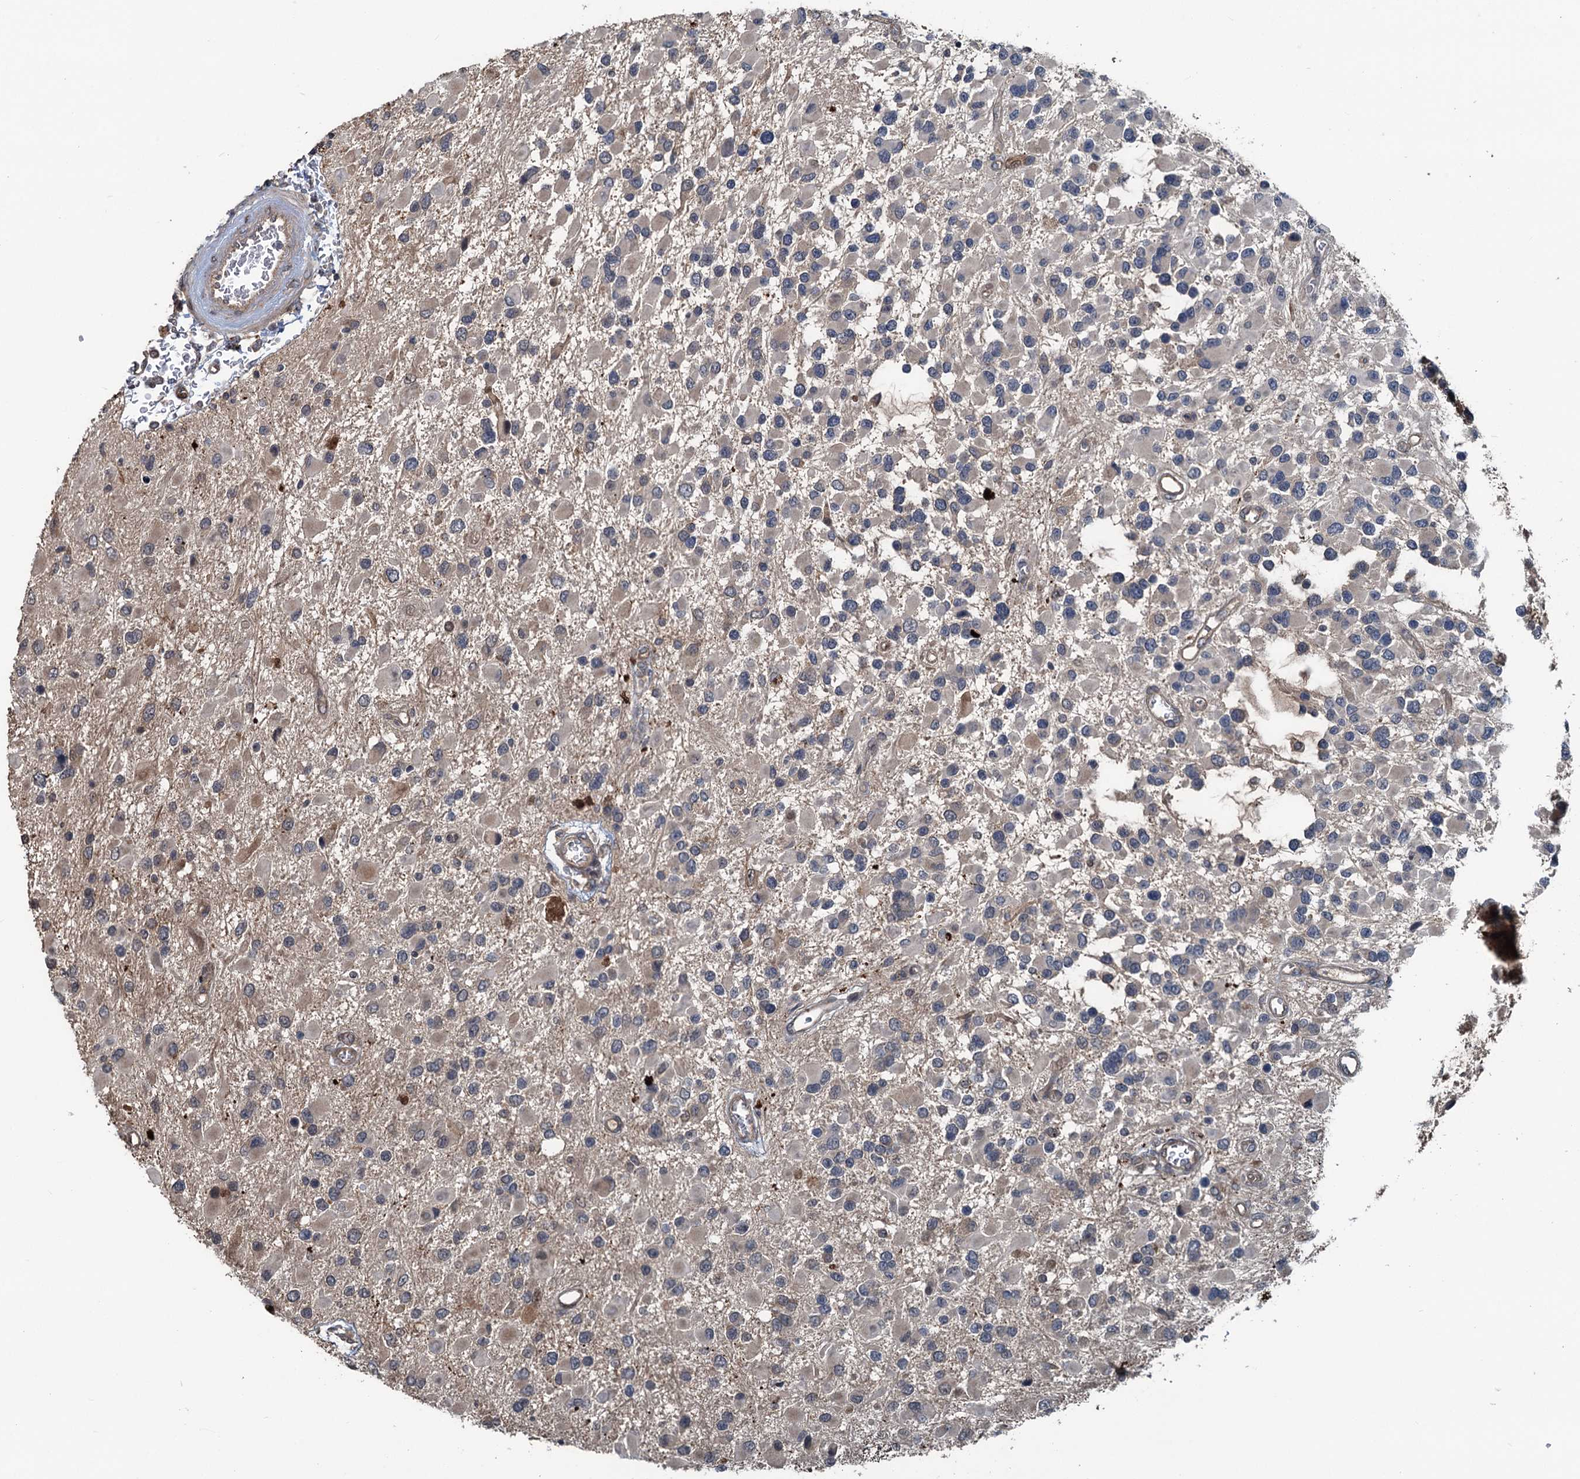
{"staining": {"intensity": "negative", "quantity": "none", "location": "none"}, "tissue": "glioma", "cell_type": "Tumor cells", "image_type": "cancer", "snomed": [{"axis": "morphology", "description": "Glioma, malignant, High grade"}, {"axis": "topography", "description": "Brain"}], "caption": "This is a image of IHC staining of glioma, which shows no positivity in tumor cells.", "gene": "TEDC1", "patient": {"sex": "male", "age": 53}}